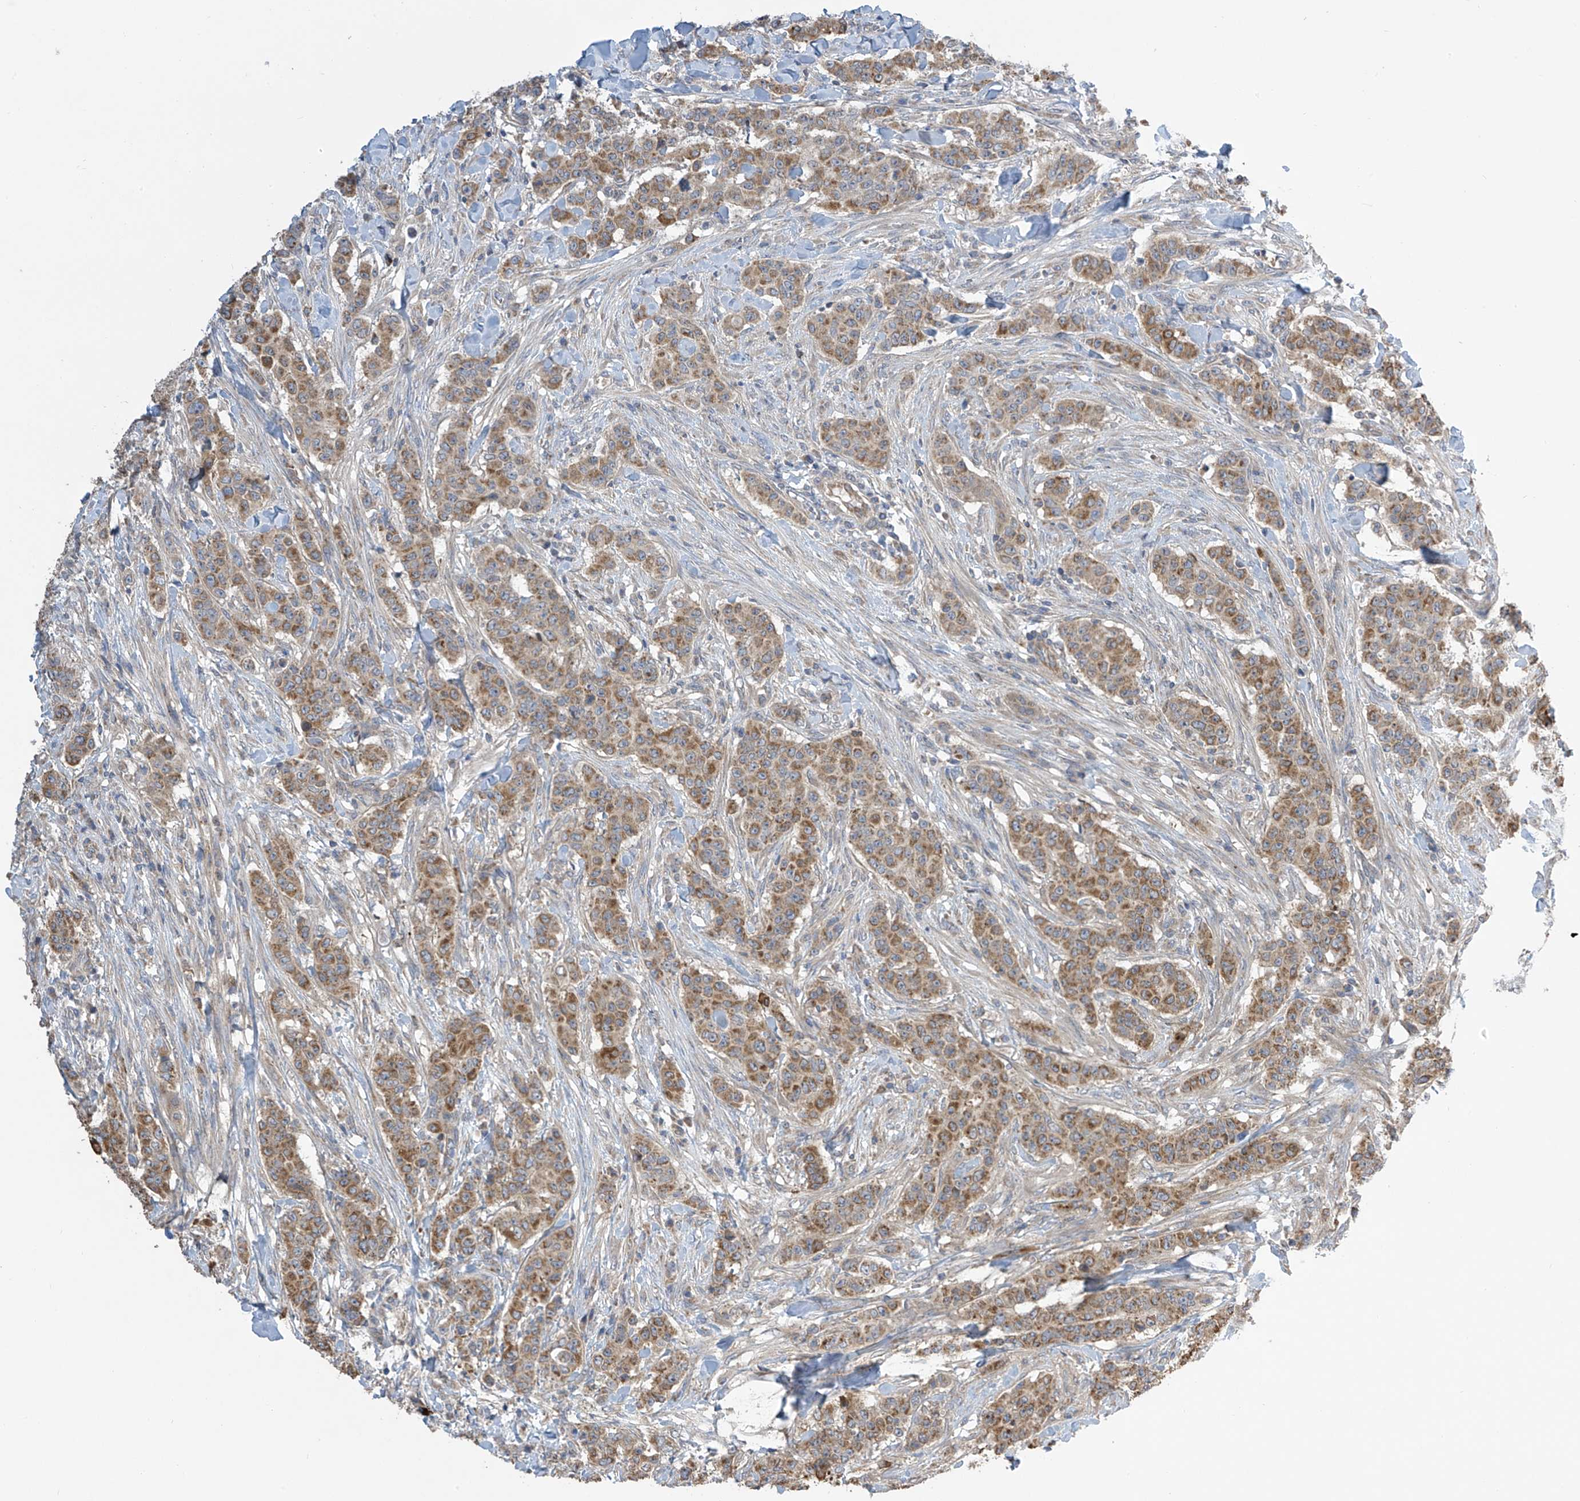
{"staining": {"intensity": "moderate", "quantity": ">75%", "location": "cytoplasmic/membranous"}, "tissue": "breast cancer", "cell_type": "Tumor cells", "image_type": "cancer", "snomed": [{"axis": "morphology", "description": "Duct carcinoma"}, {"axis": "topography", "description": "Breast"}], "caption": "Human breast invasive ductal carcinoma stained for a protein (brown) reveals moderate cytoplasmic/membranous positive expression in approximately >75% of tumor cells.", "gene": "PNPT1", "patient": {"sex": "female", "age": 40}}